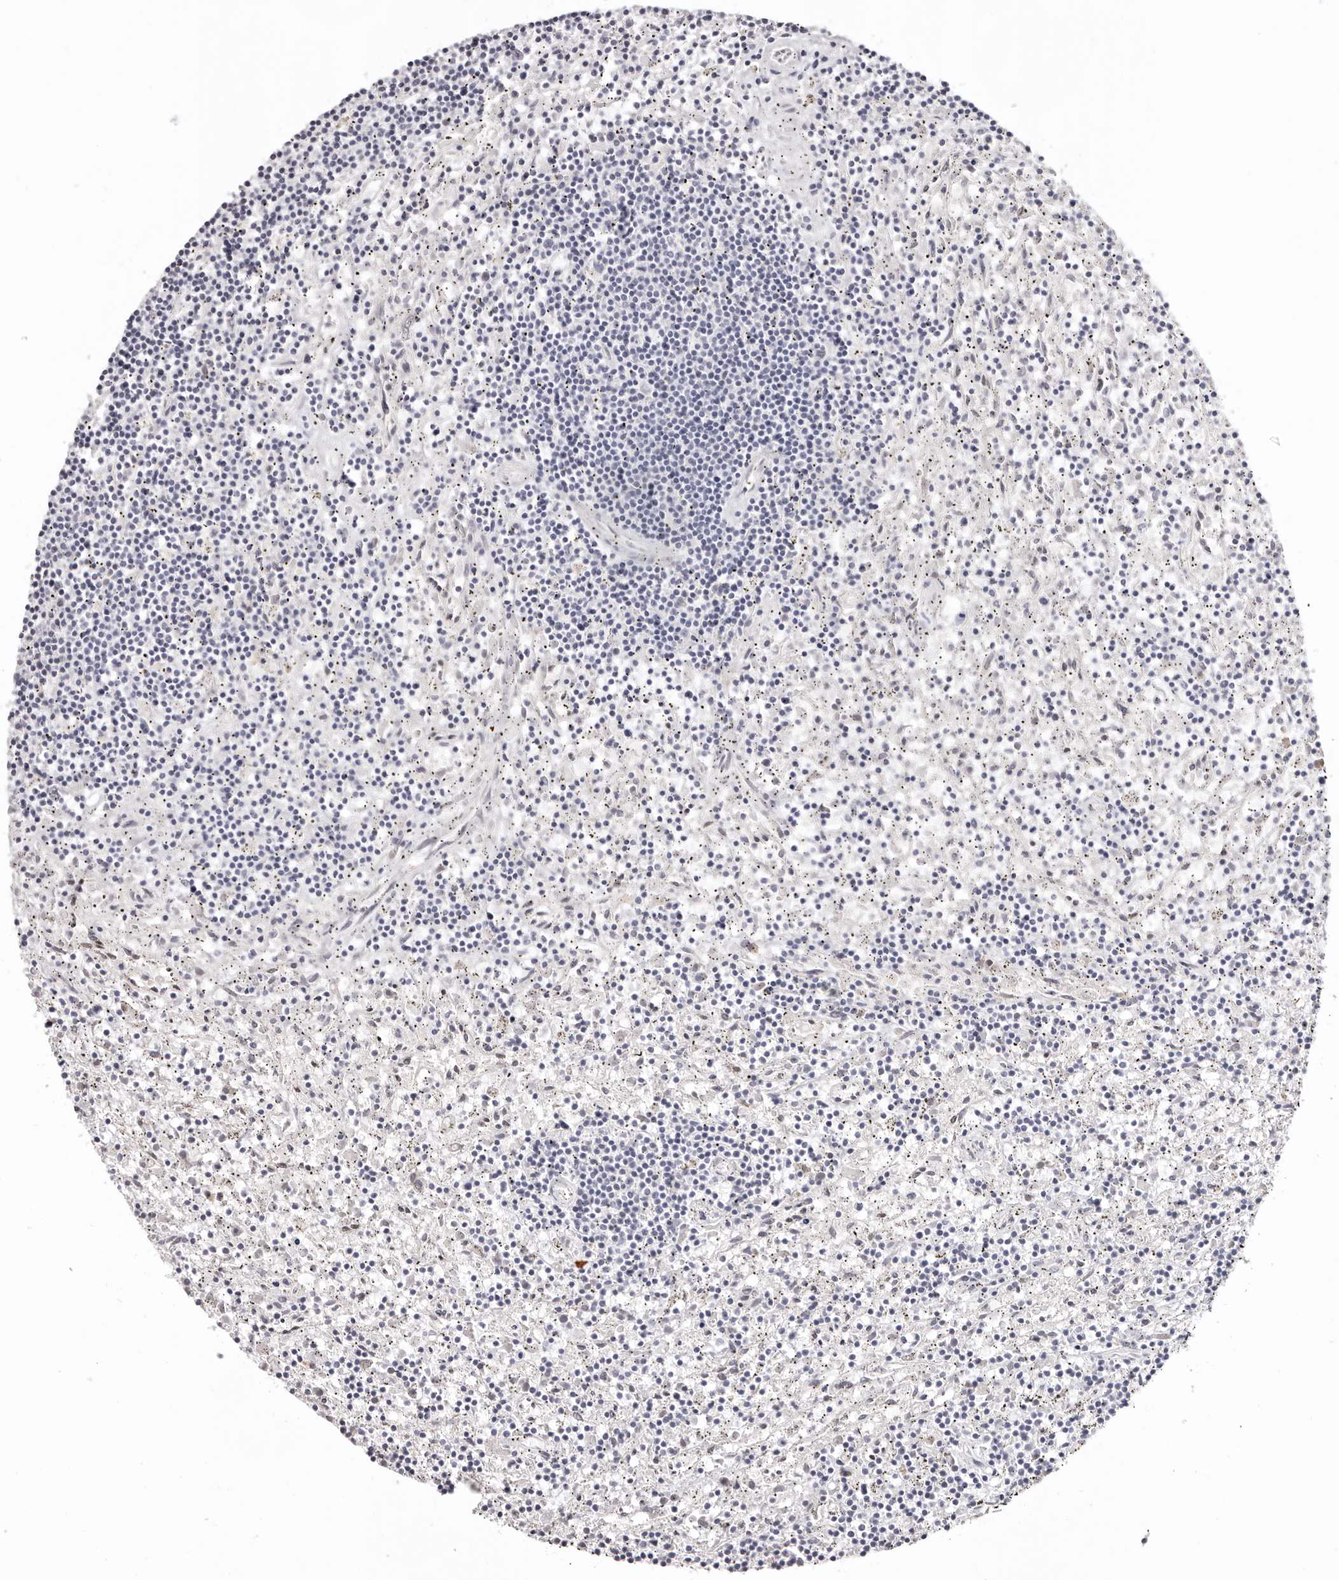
{"staining": {"intensity": "negative", "quantity": "none", "location": "none"}, "tissue": "lymphoma", "cell_type": "Tumor cells", "image_type": "cancer", "snomed": [{"axis": "morphology", "description": "Malignant lymphoma, non-Hodgkin's type, Low grade"}, {"axis": "topography", "description": "Spleen"}], "caption": "IHC image of neoplastic tissue: malignant lymphoma, non-Hodgkin's type (low-grade) stained with DAB (3,3'-diaminobenzidine) exhibits no significant protein positivity in tumor cells. Nuclei are stained in blue.", "gene": "PCDHB6", "patient": {"sex": "male", "age": 76}}